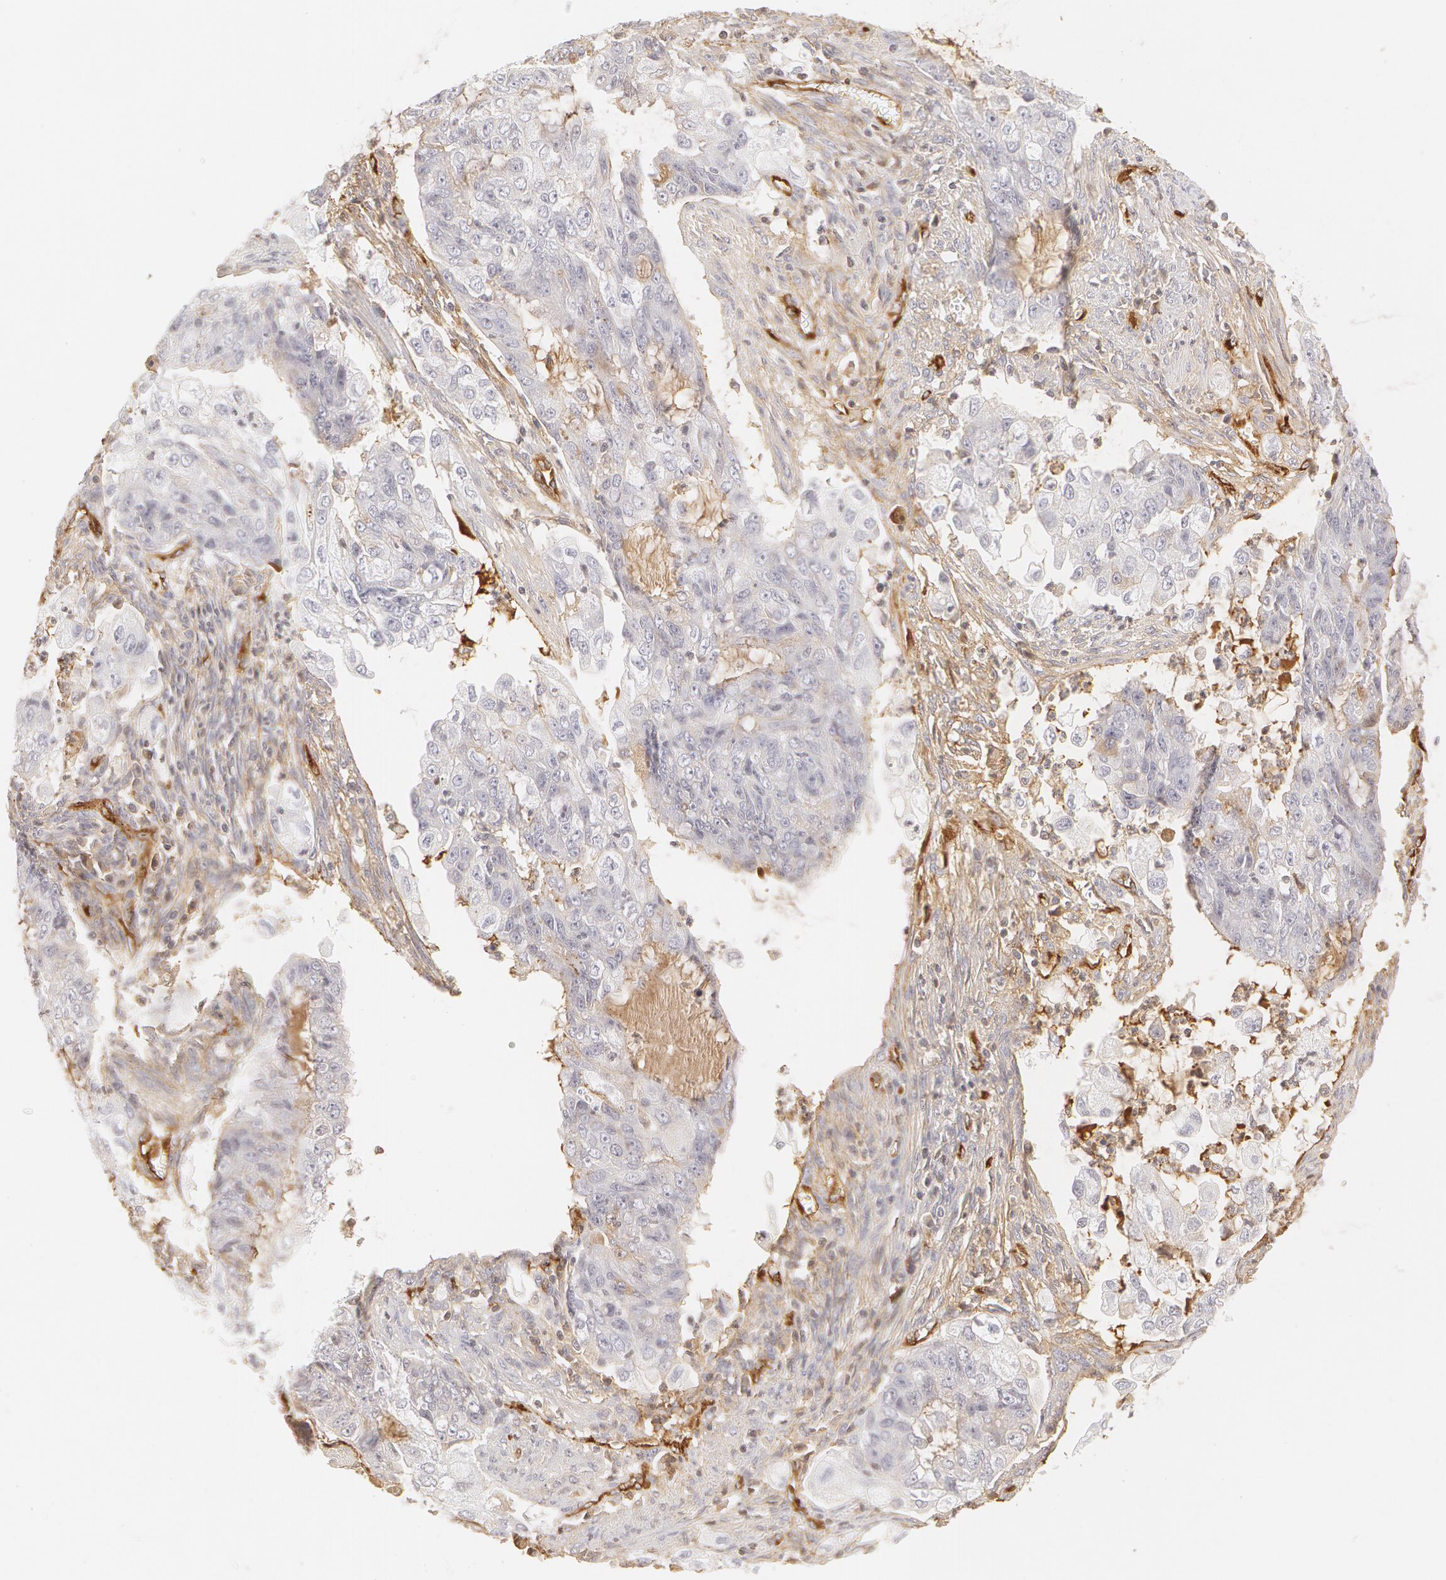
{"staining": {"intensity": "negative", "quantity": "none", "location": "none"}, "tissue": "endometrial cancer", "cell_type": "Tumor cells", "image_type": "cancer", "snomed": [{"axis": "morphology", "description": "Adenocarcinoma, NOS"}, {"axis": "topography", "description": "Endometrium"}], "caption": "Endometrial cancer (adenocarcinoma) was stained to show a protein in brown. There is no significant staining in tumor cells.", "gene": "VWF", "patient": {"sex": "female", "age": 75}}